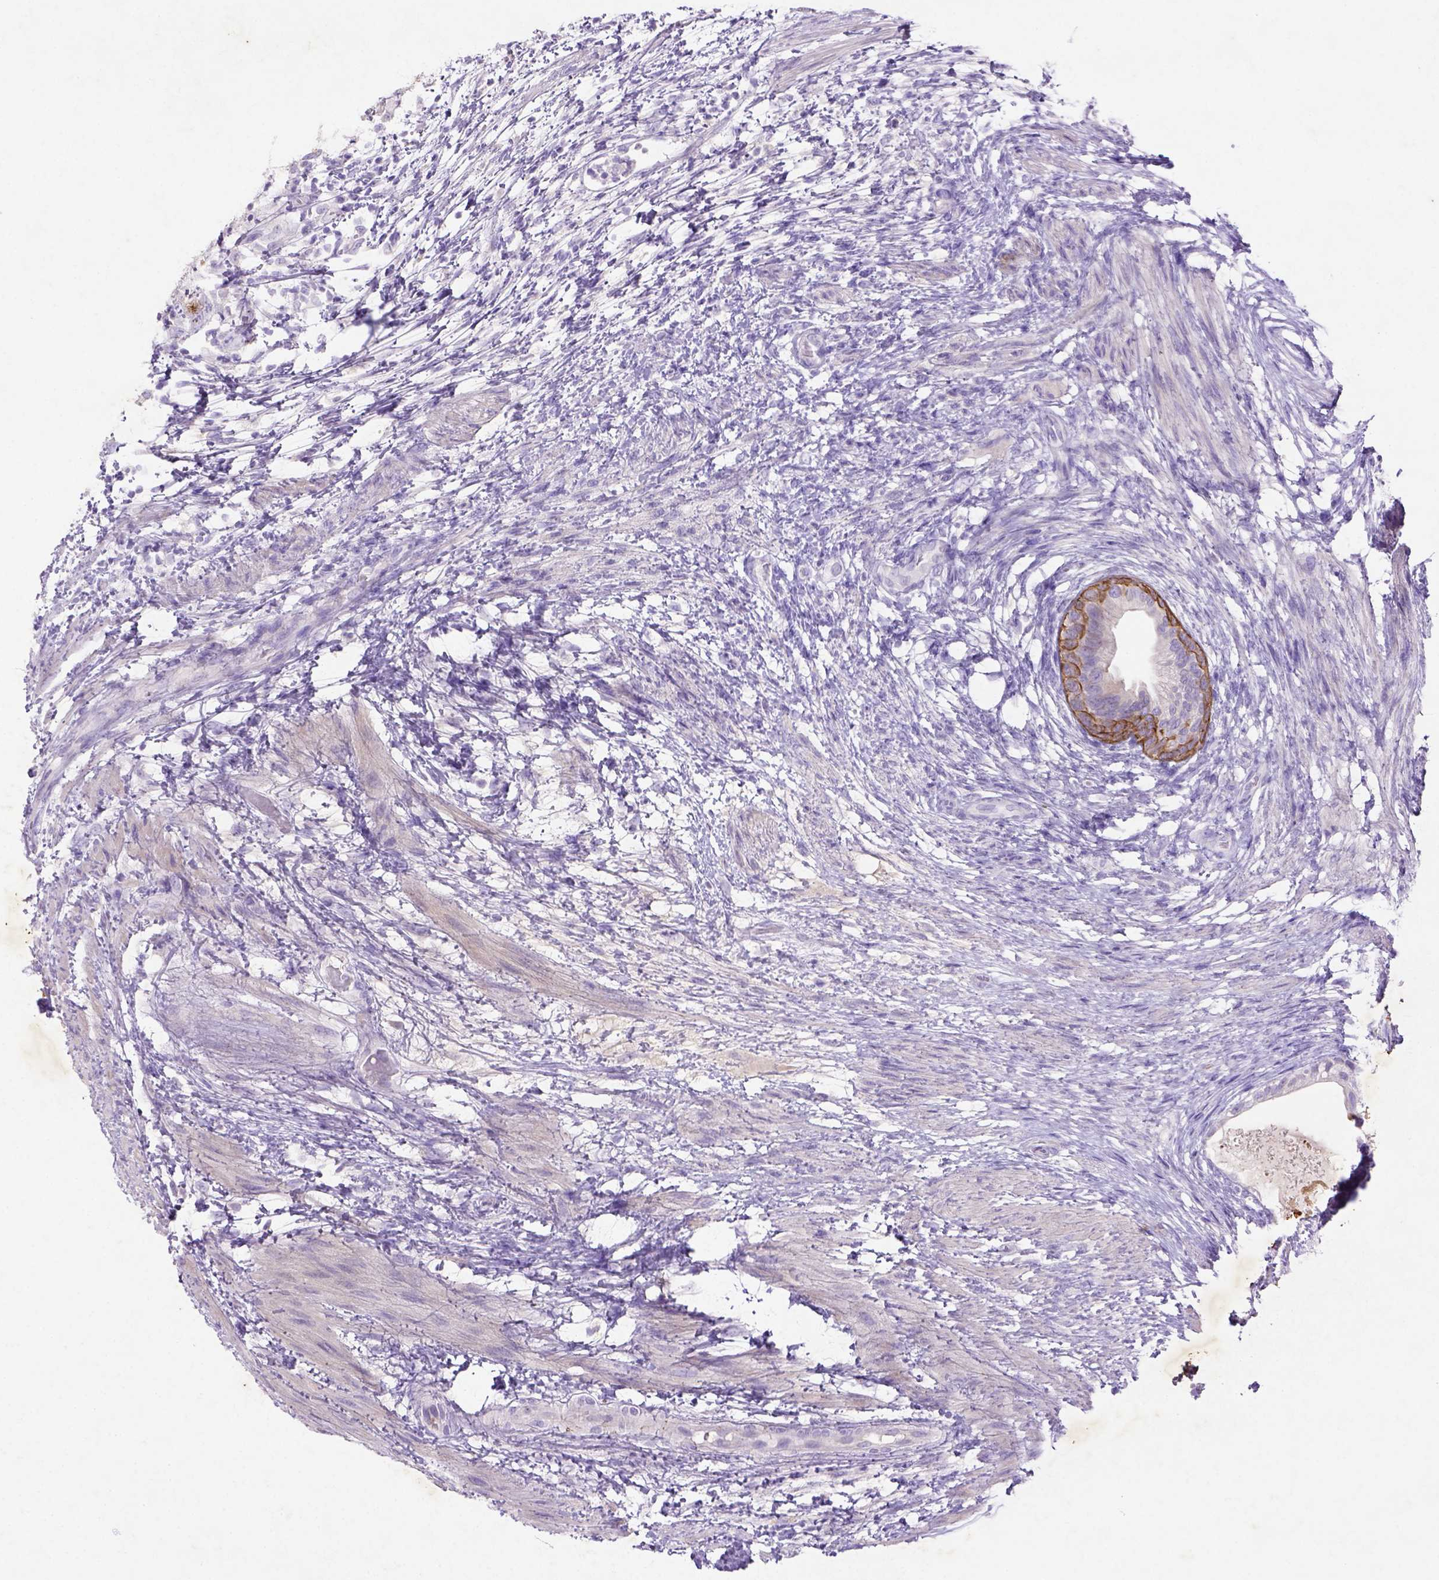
{"staining": {"intensity": "moderate", "quantity": "25%-75%", "location": "cytoplasmic/membranous"}, "tissue": "testis cancer", "cell_type": "Tumor cells", "image_type": "cancer", "snomed": [{"axis": "morphology", "description": "Carcinoma, Embryonal, NOS"}, {"axis": "topography", "description": "Testis"}], "caption": "Testis embryonal carcinoma stained with DAB (3,3'-diaminobenzidine) immunohistochemistry exhibits medium levels of moderate cytoplasmic/membranous positivity in about 25%-75% of tumor cells. (DAB (3,3'-diaminobenzidine) = brown stain, brightfield microscopy at high magnification).", "gene": "NUDT2", "patient": {"sex": "male", "age": 24}}